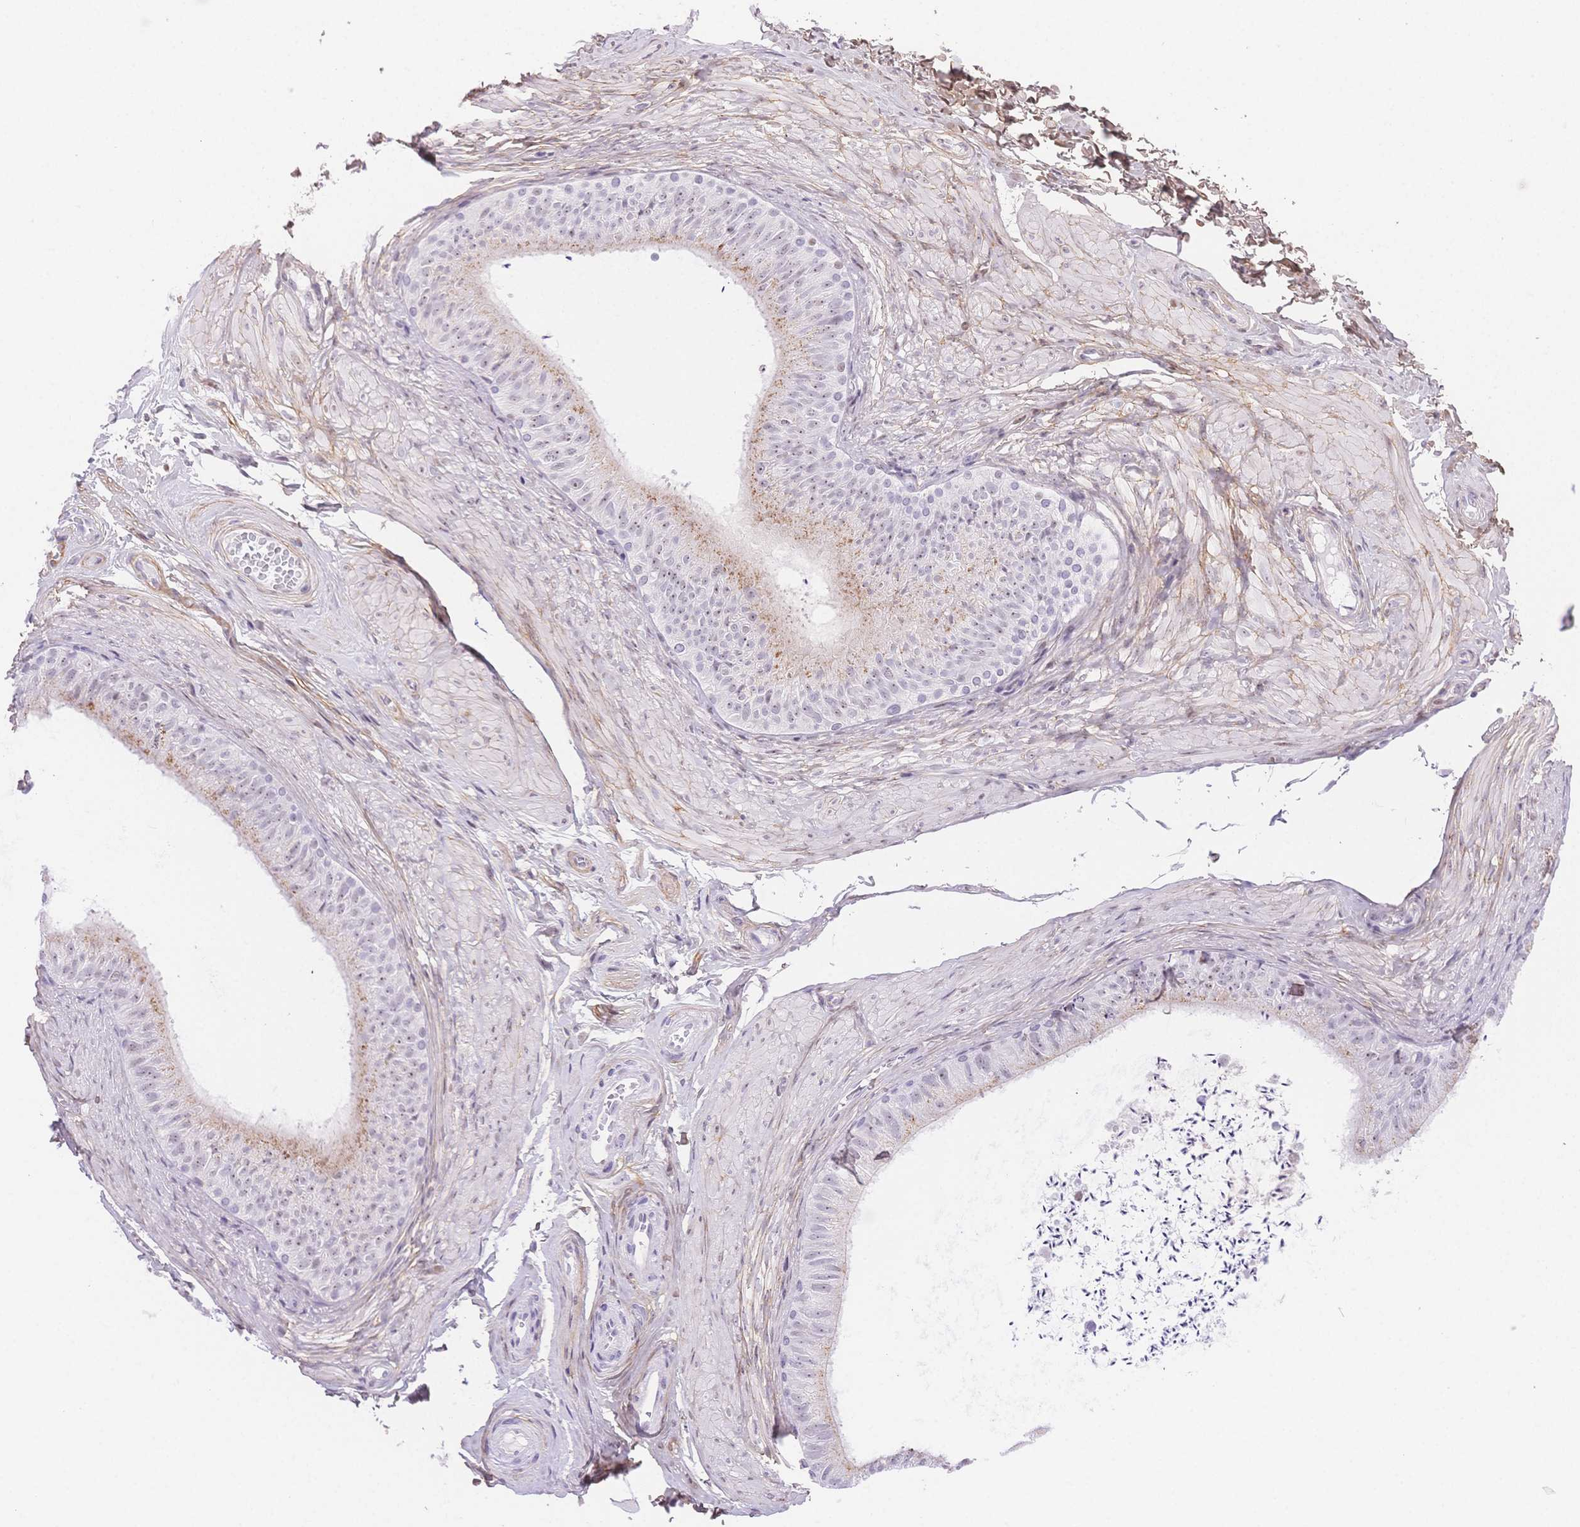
{"staining": {"intensity": "negative", "quantity": "none", "location": "none"}, "tissue": "epididymis", "cell_type": "Glandular cells", "image_type": "normal", "snomed": [{"axis": "morphology", "description": "Normal tissue, NOS"}, {"axis": "topography", "description": "Epididymis, spermatic cord, NOS"}, {"axis": "topography", "description": "Epididymis"}, {"axis": "topography", "description": "Peripheral nerve tissue"}], "caption": "Immunohistochemical staining of normal human epididymis reveals no significant staining in glandular cells. (DAB (3,3'-diaminobenzidine) immunohistochemistry (IHC), high magnification).", "gene": "PDZD2", "patient": {"sex": "male", "age": 29}}